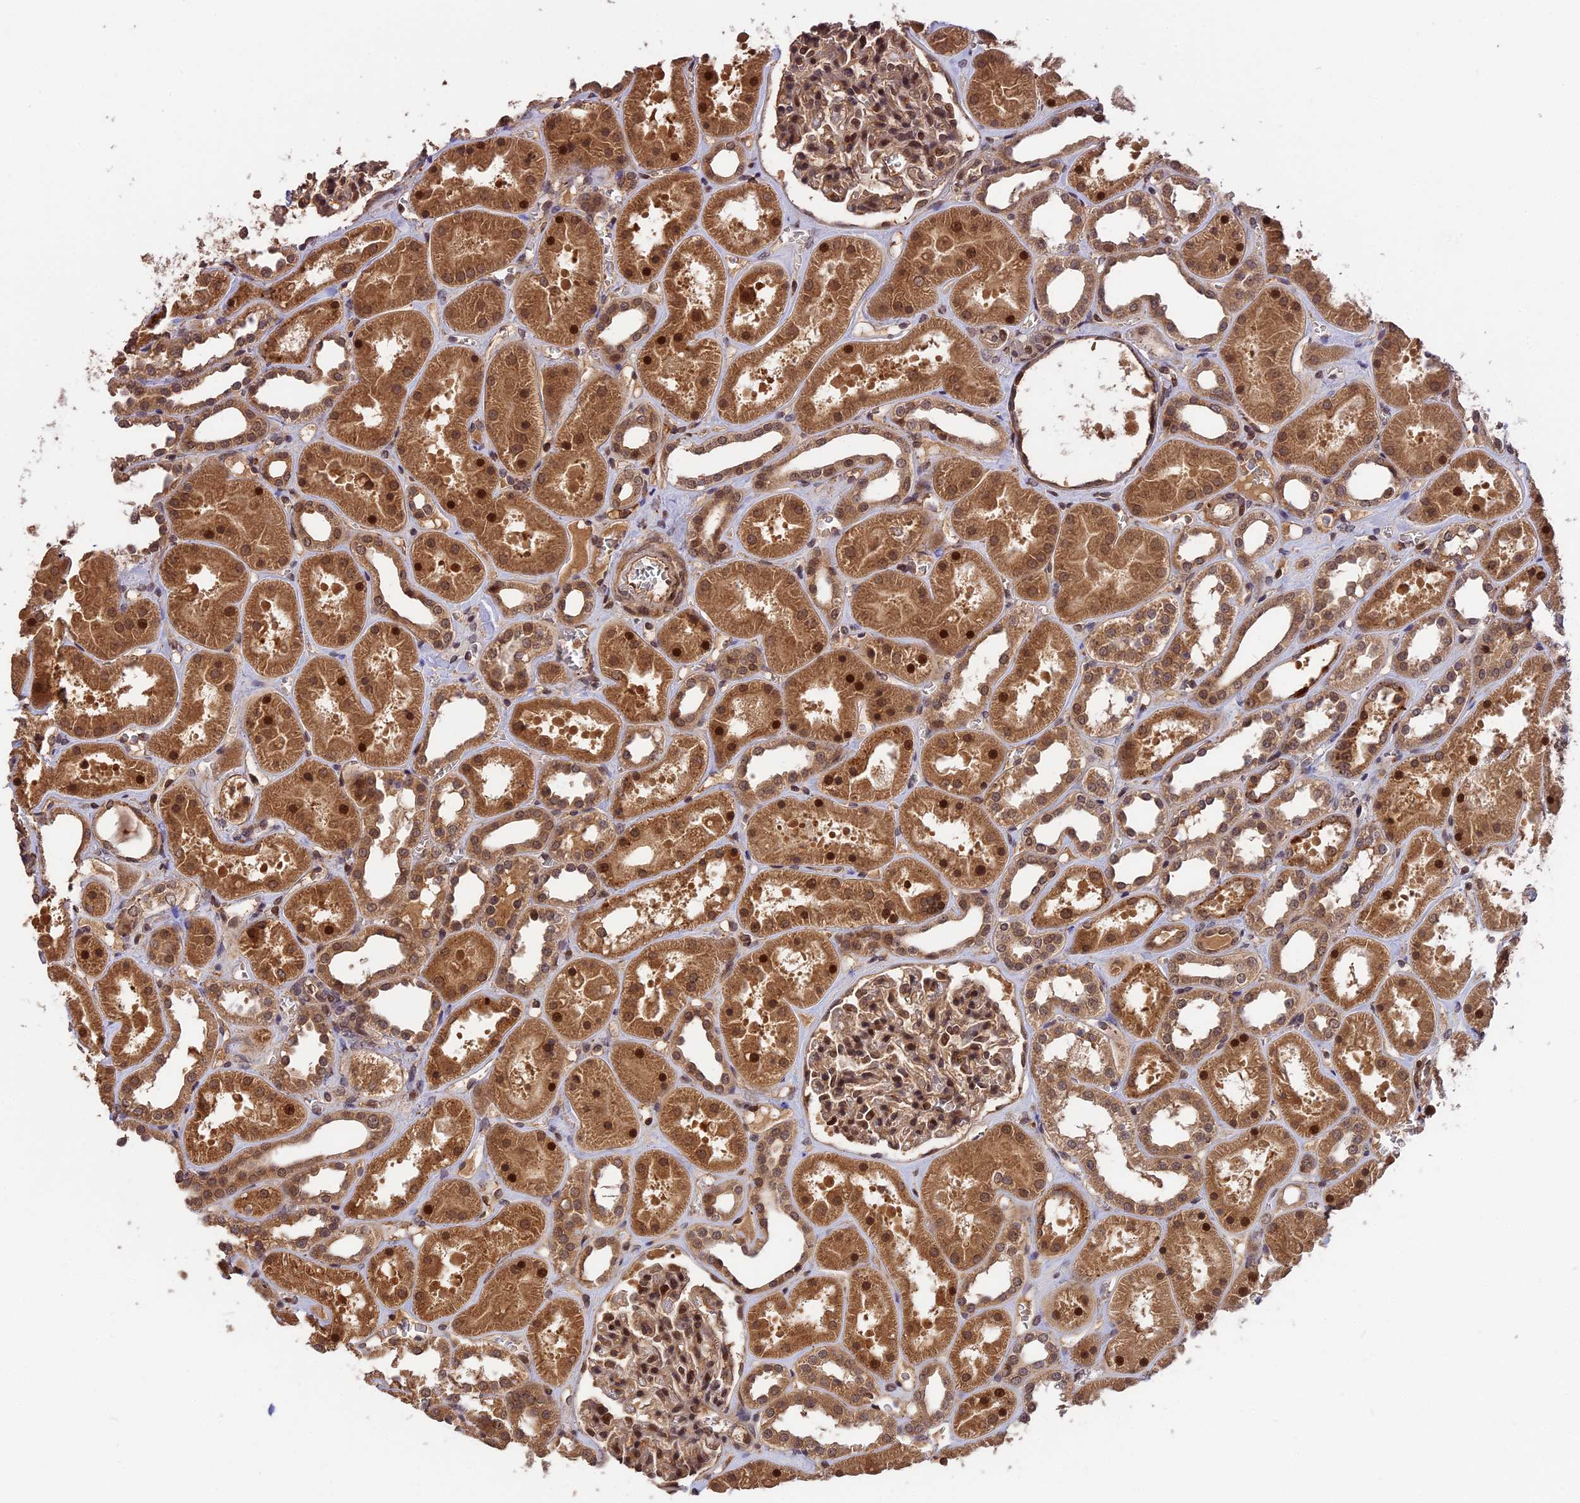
{"staining": {"intensity": "moderate", "quantity": "25%-75%", "location": "nuclear"}, "tissue": "kidney", "cell_type": "Cells in glomeruli", "image_type": "normal", "snomed": [{"axis": "morphology", "description": "Normal tissue, NOS"}, {"axis": "topography", "description": "Kidney"}], "caption": "Moderate nuclear protein positivity is identified in approximately 25%-75% of cells in glomeruli in kidney. The protein of interest is stained brown, and the nuclei are stained in blue (DAB (3,3'-diaminobenzidine) IHC with brightfield microscopy, high magnification).", "gene": "ESCO1", "patient": {"sex": "female", "age": 41}}